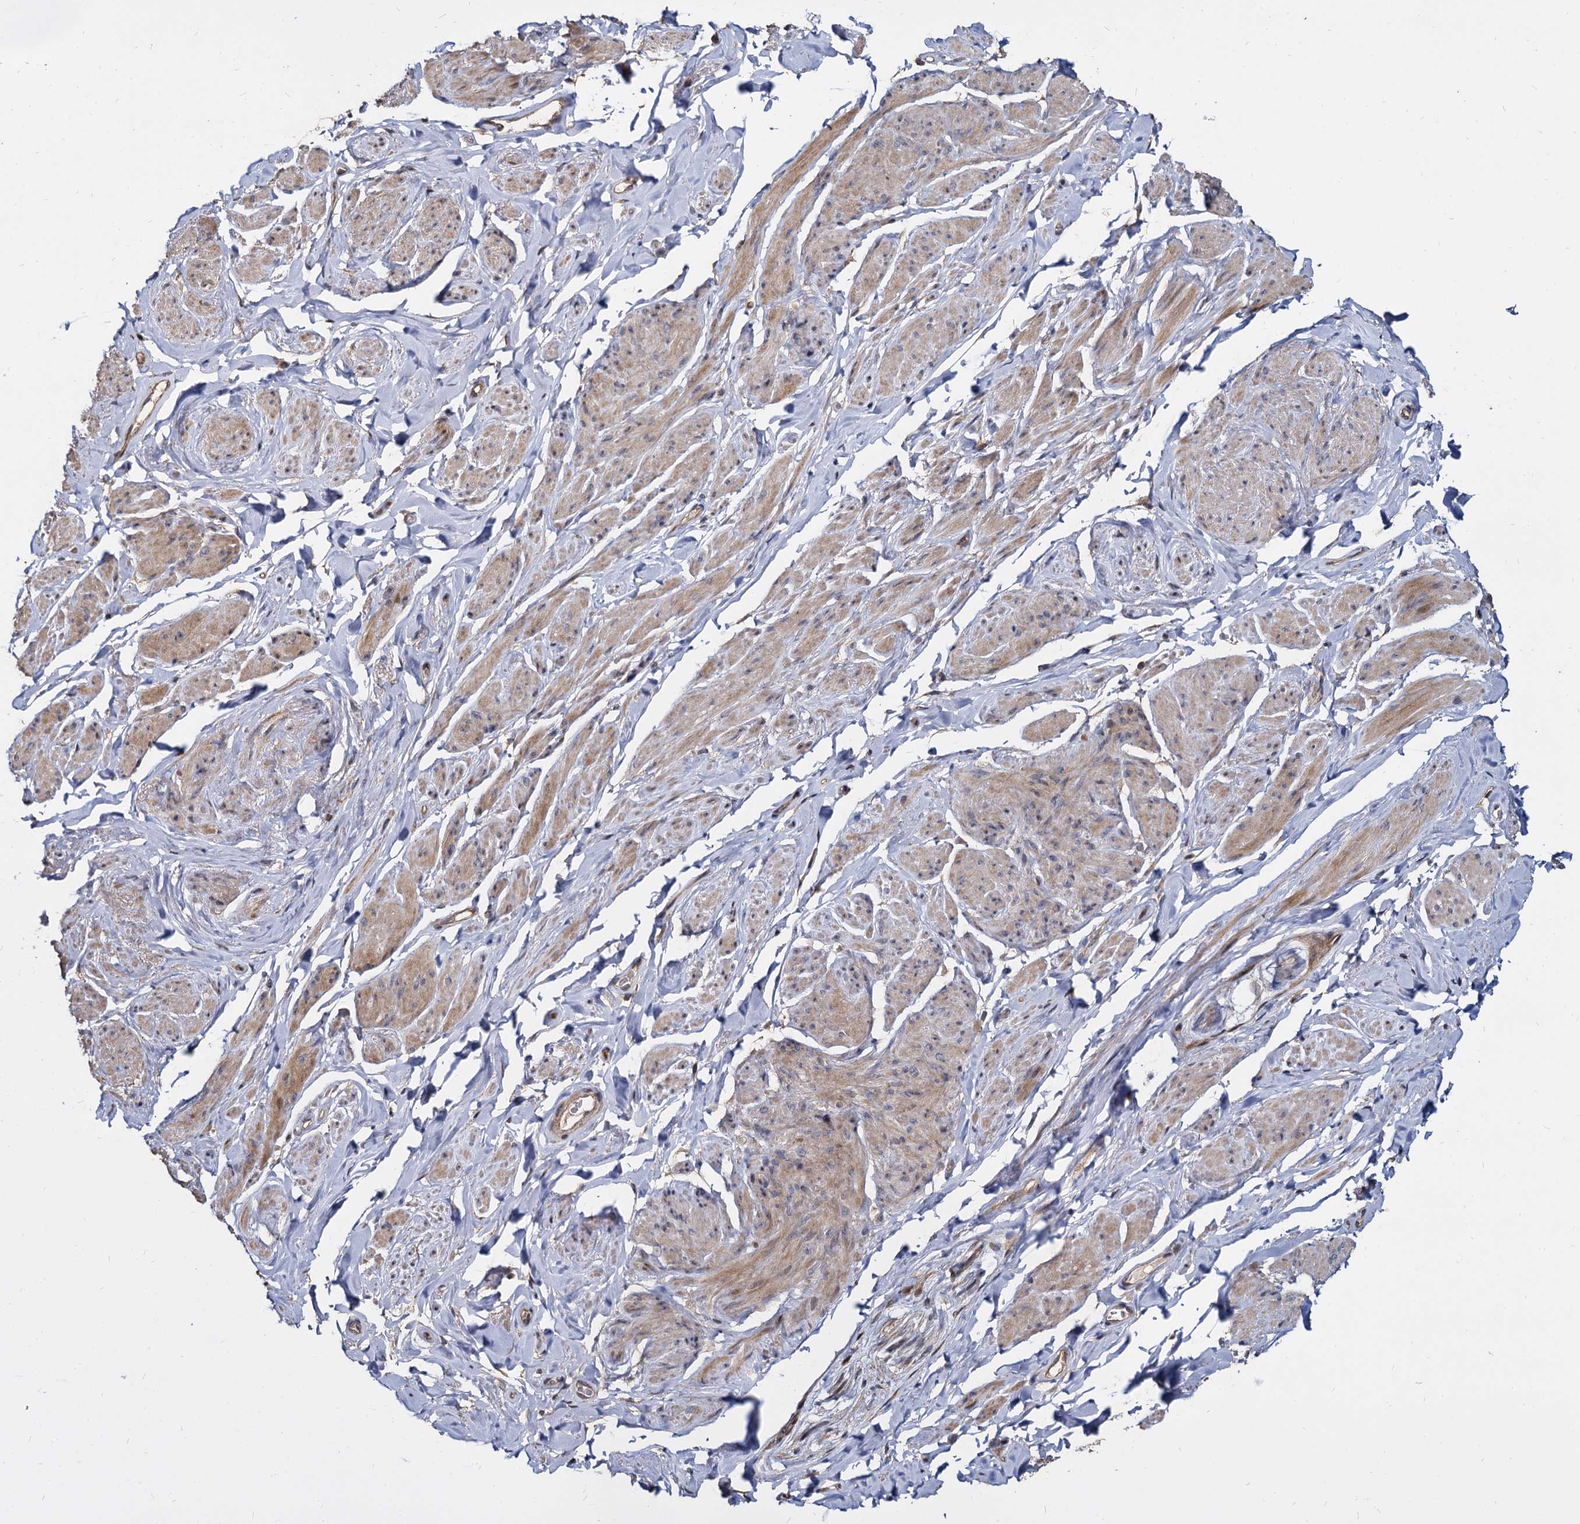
{"staining": {"intensity": "moderate", "quantity": "25%-75%", "location": "cytoplasmic/membranous,nuclear"}, "tissue": "smooth muscle", "cell_type": "Smooth muscle cells", "image_type": "normal", "snomed": [{"axis": "morphology", "description": "Normal tissue, NOS"}, {"axis": "topography", "description": "Smooth muscle"}, {"axis": "topography", "description": "Peripheral nerve tissue"}], "caption": "This image displays immunohistochemistry staining of normal smooth muscle, with medium moderate cytoplasmic/membranous,nuclear expression in about 25%-75% of smooth muscle cells.", "gene": "WWC3", "patient": {"sex": "male", "age": 69}}